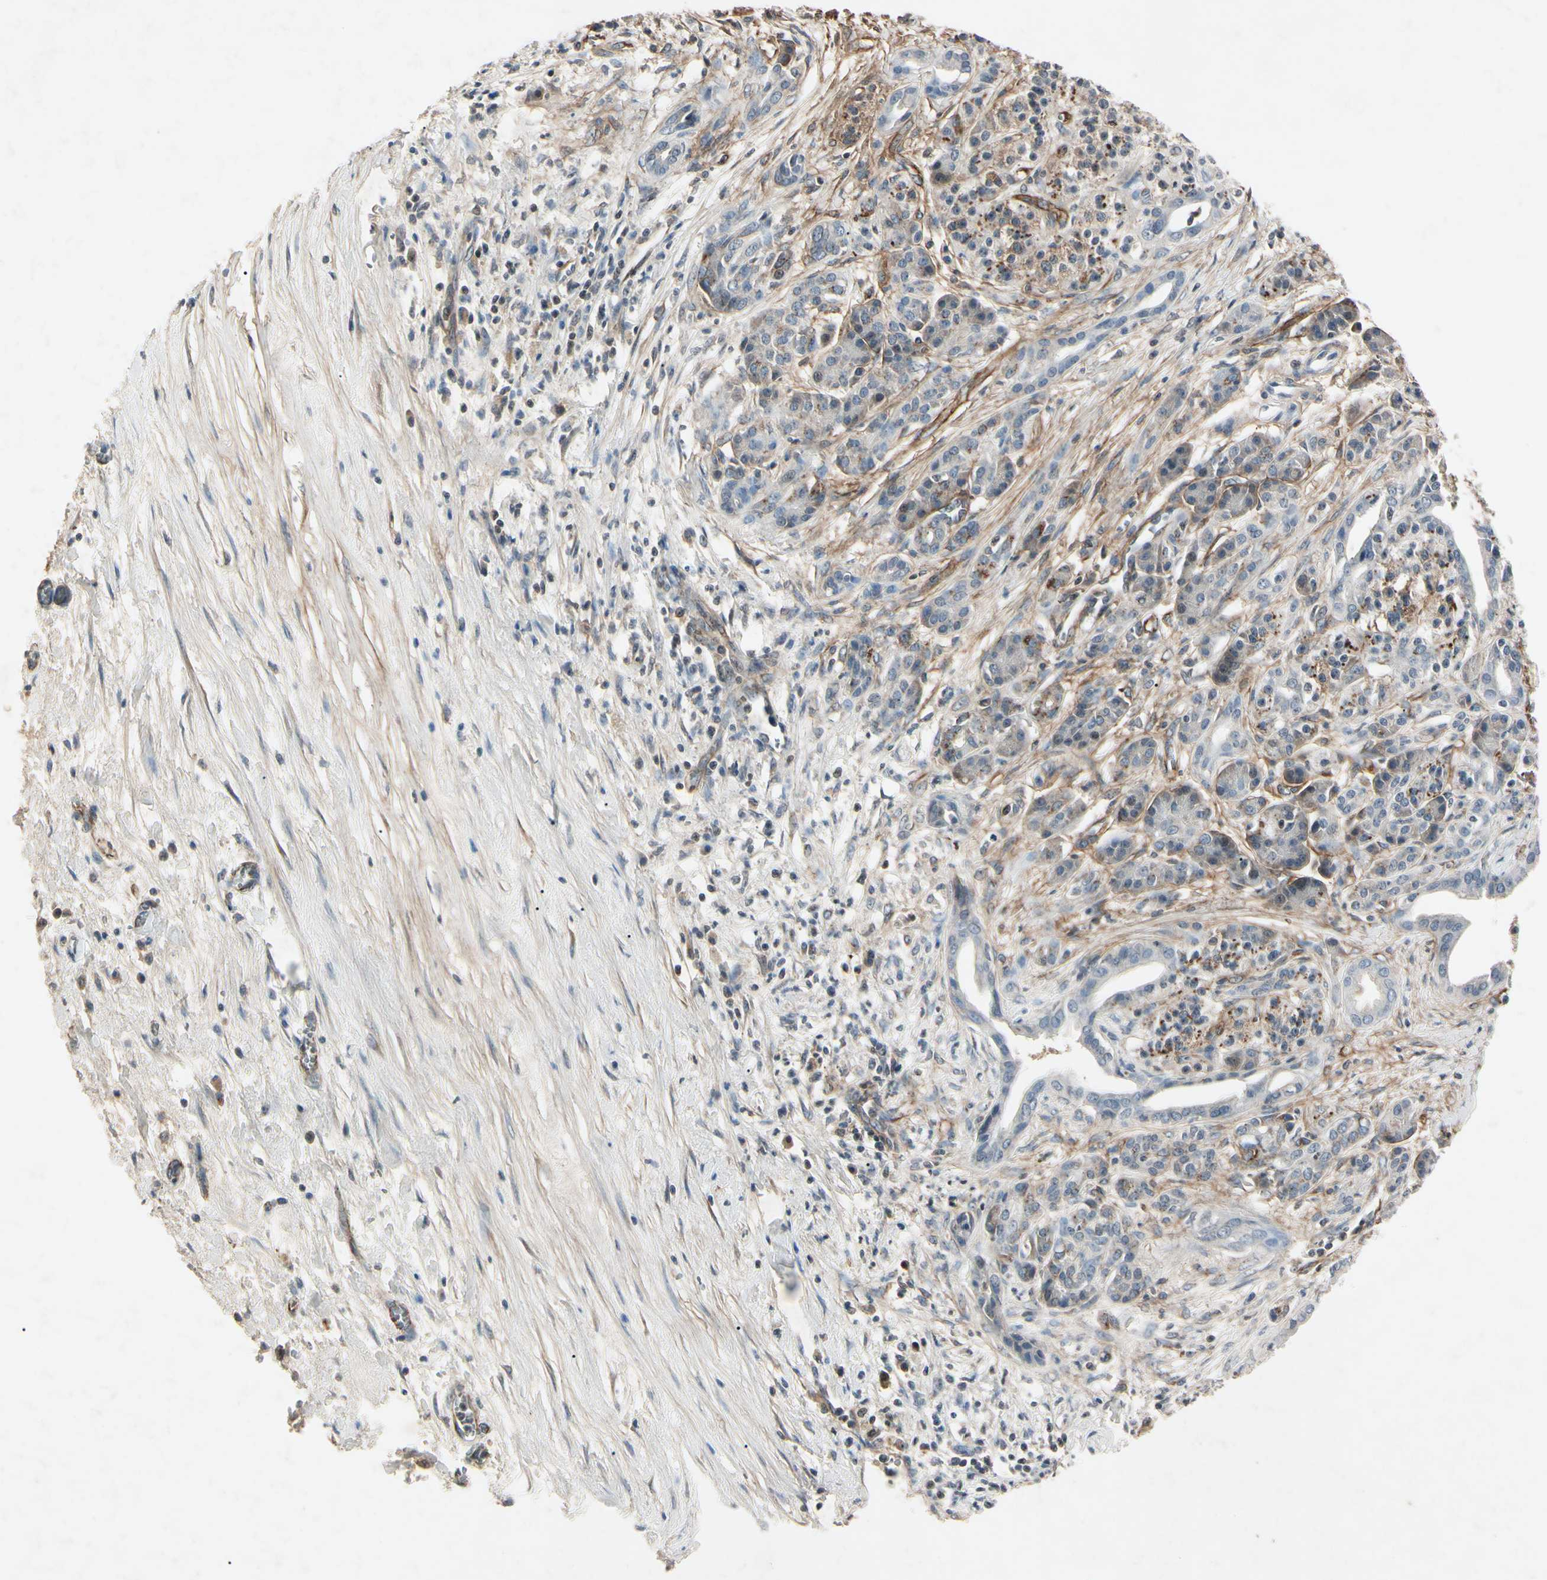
{"staining": {"intensity": "negative", "quantity": "none", "location": "none"}, "tissue": "pancreatic cancer", "cell_type": "Tumor cells", "image_type": "cancer", "snomed": [{"axis": "morphology", "description": "Adenocarcinoma, NOS"}, {"axis": "topography", "description": "Pancreas"}], "caption": "High magnification brightfield microscopy of adenocarcinoma (pancreatic) stained with DAB (3,3'-diaminobenzidine) (brown) and counterstained with hematoxylin (blue): tumor cells show no significant positivity.", "gene": "AEBP1", "patient": {"sex": "male", "age": 59}}